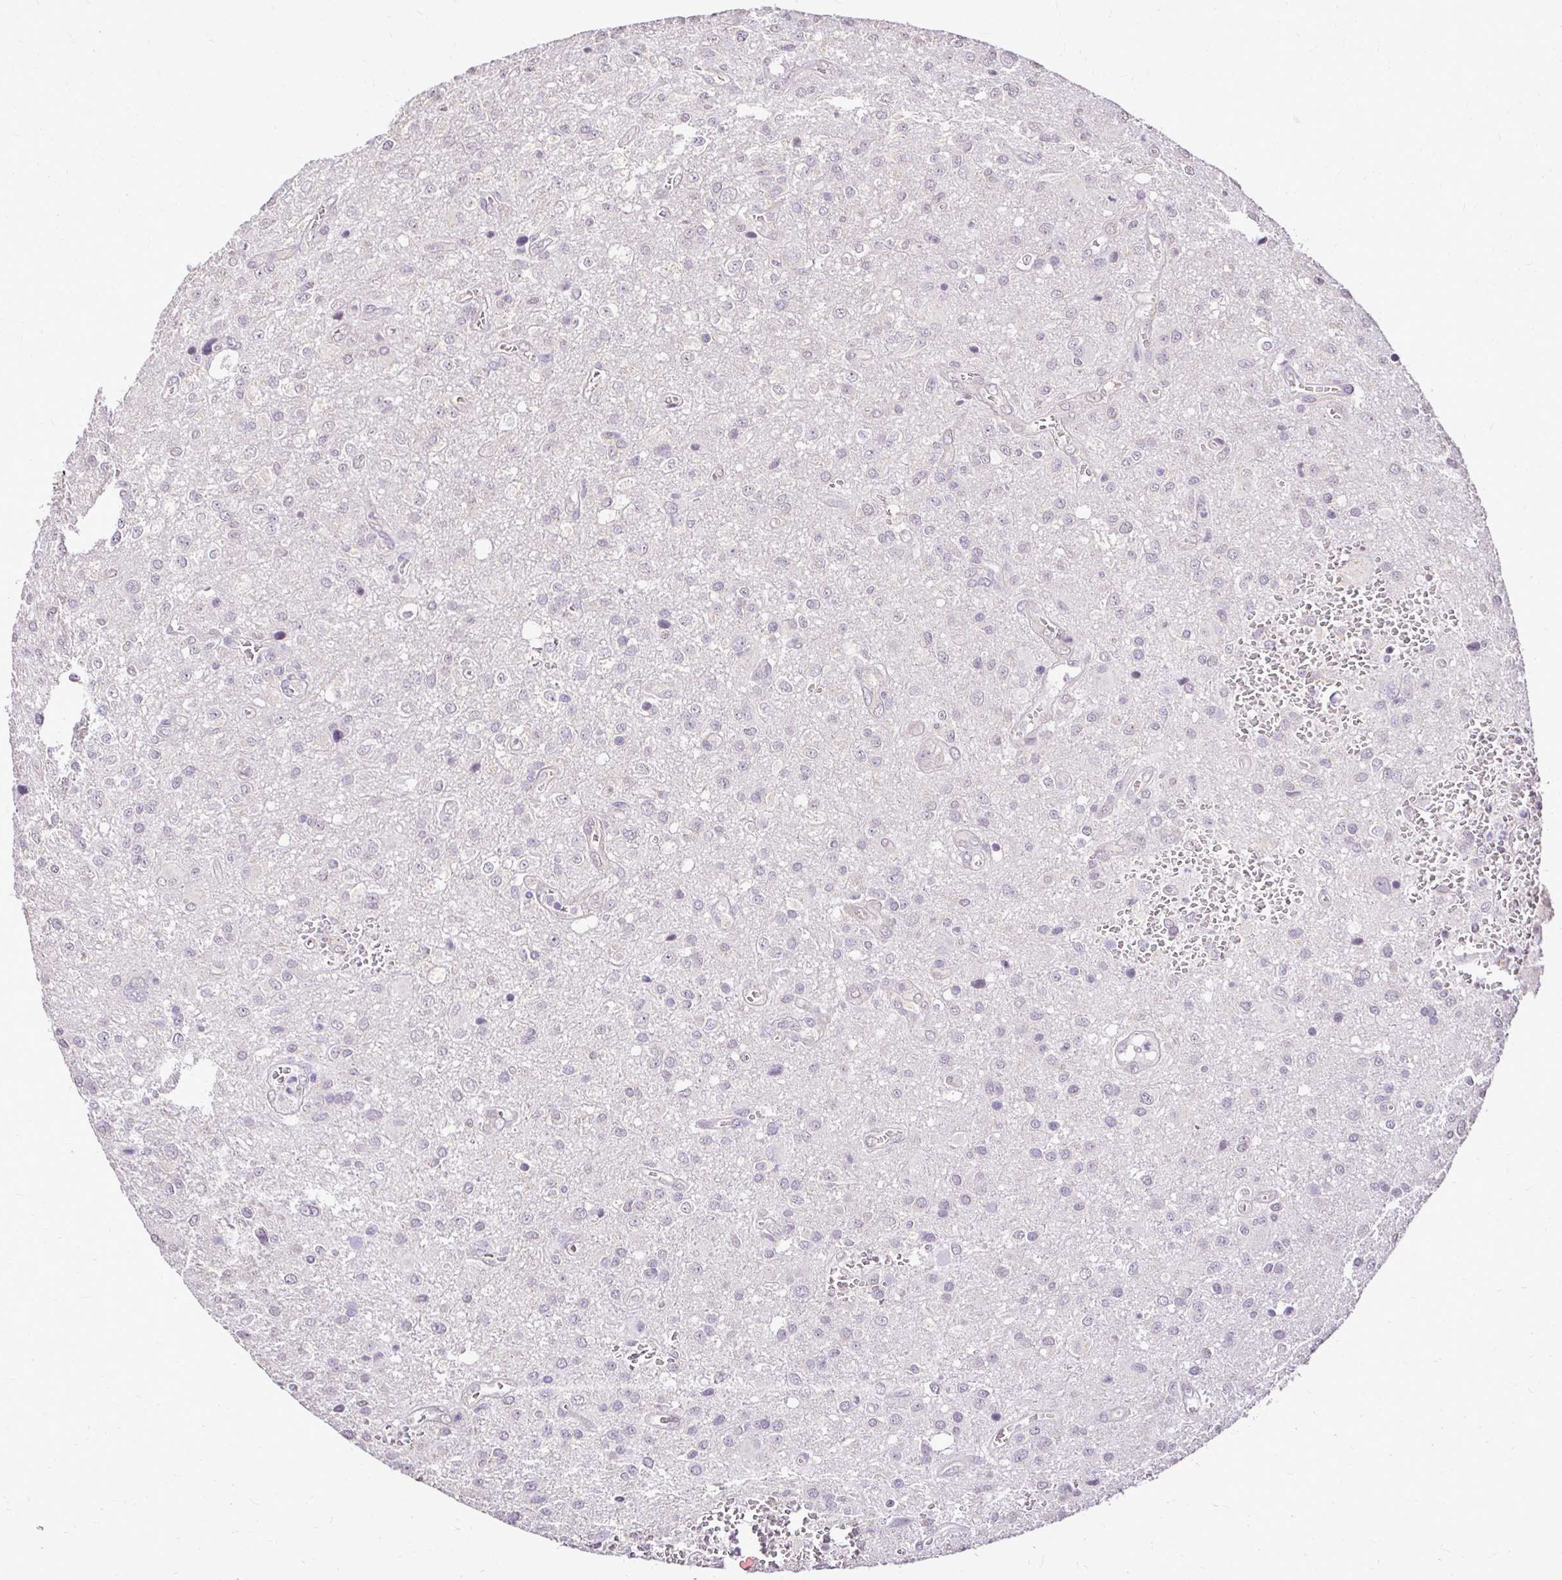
{"staining": {"intensity": "negative", "quantity": "none", "location": "none"}, "tissue": "glioma", "cell_type": "Tumor cells", "image_type": "cancer", "snomed": [{"axis": "morphology", "description": "Glioma, malignant, Low grade"}, {"axis": "topography", "description": "Brain"}], "caption": "This is a histopathology image of immunohistochemistry staining of glioma, which shows no staining in tumor cells. (DAB (3,3'-diaminobenzidine) IHC, high magnification).", "gene": "KIAA1210", "patient": {"sex": "male", "age": 66}}